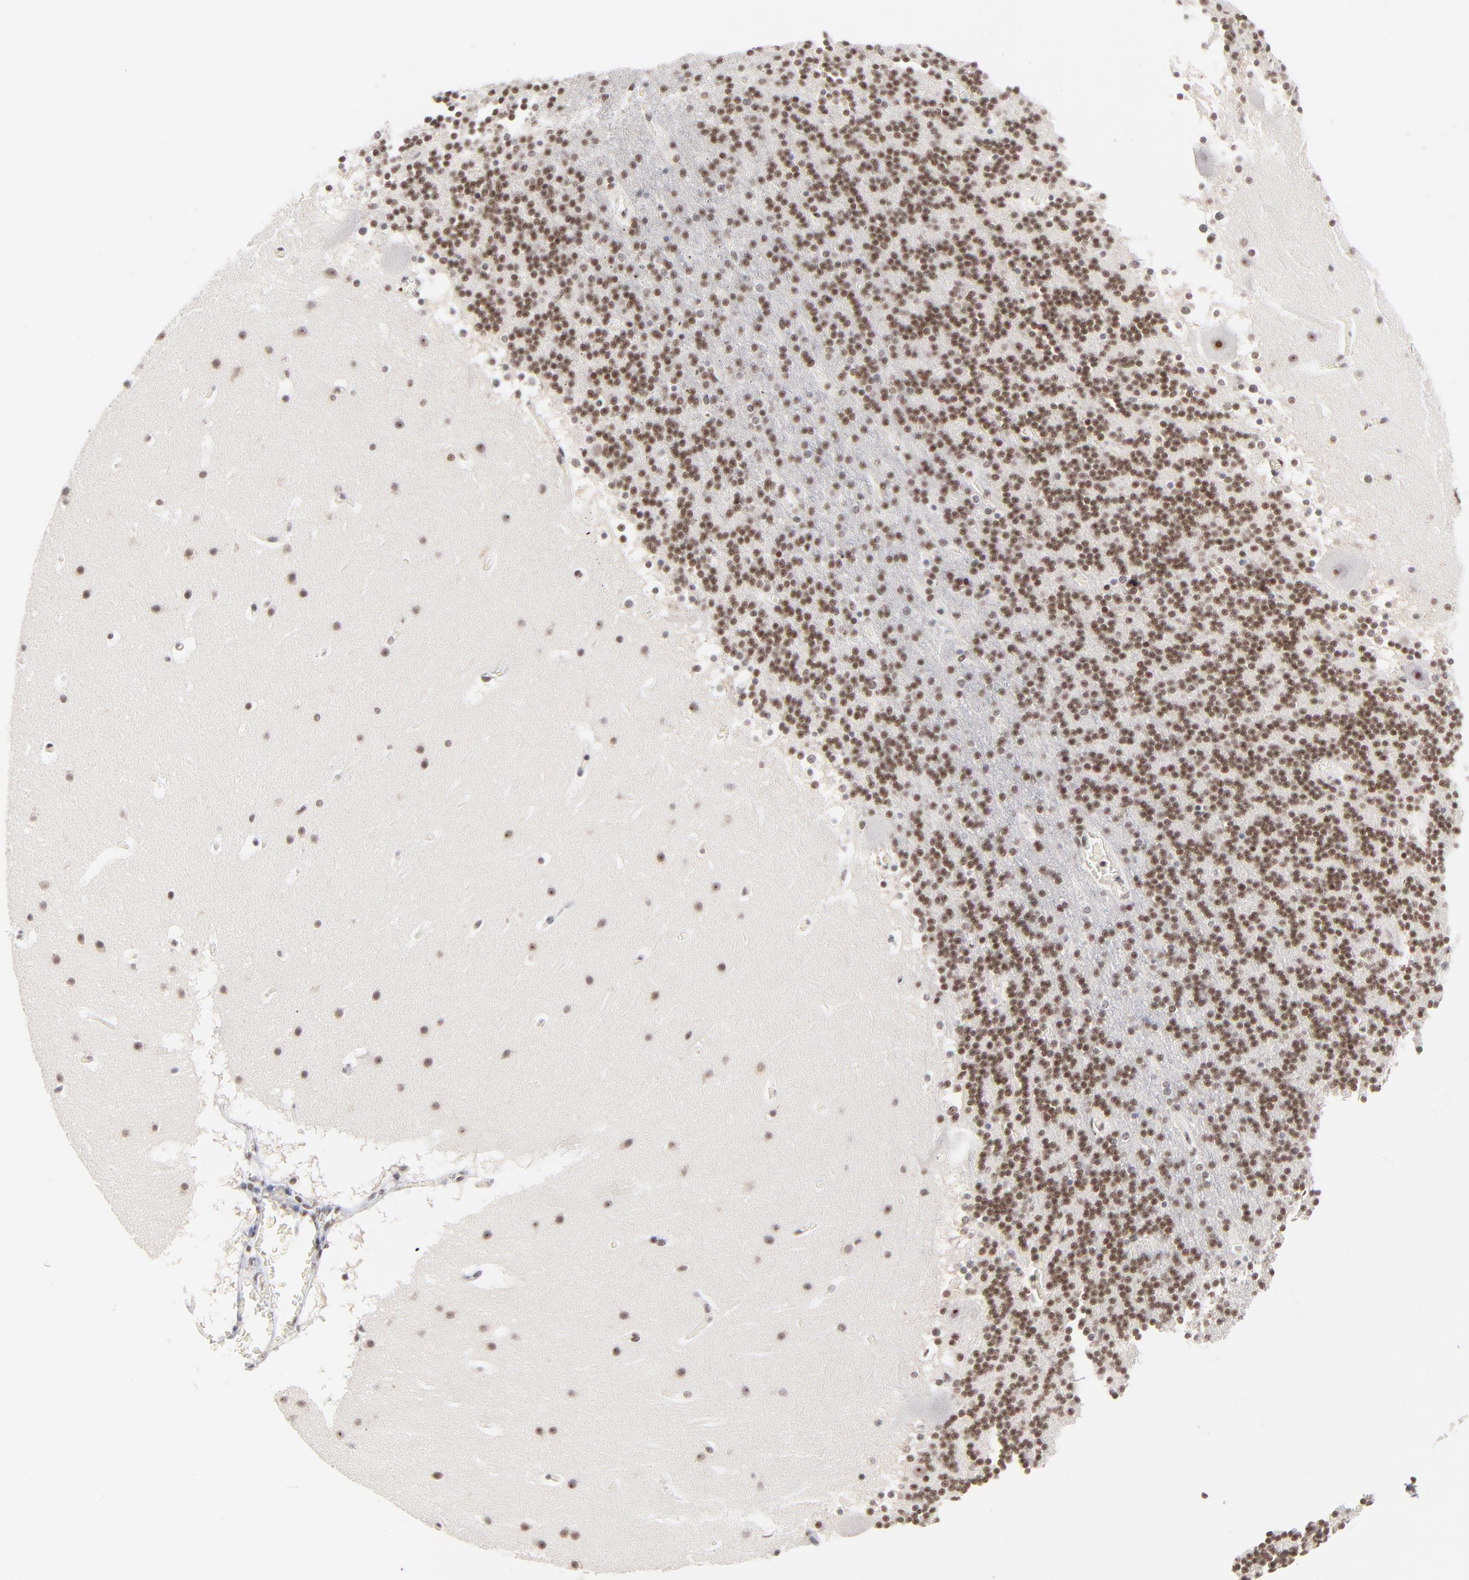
{"staining": {"intensity": "moderate", "quantity": ">75%", "location": "nuclear"}, "tissue": "cerebellum", "cell_type": "Cells in granular layer", "image_type": "normal", "snomed": [{"axis": "morphology", "description": "Normal tissue, NOS"}, {"axis": "topography", "description": "Cerebellum"}], "caption": "A high-resolution micrograph shows immunohistochemistry staining of normal cerebellum, which demonstrates moderate nuclear positivity in approximately >75% of cells in granular layer. Nuclei are stained in blue.", "gene": "ZNF143", "patient": {"sex": "male", "age": 45}}